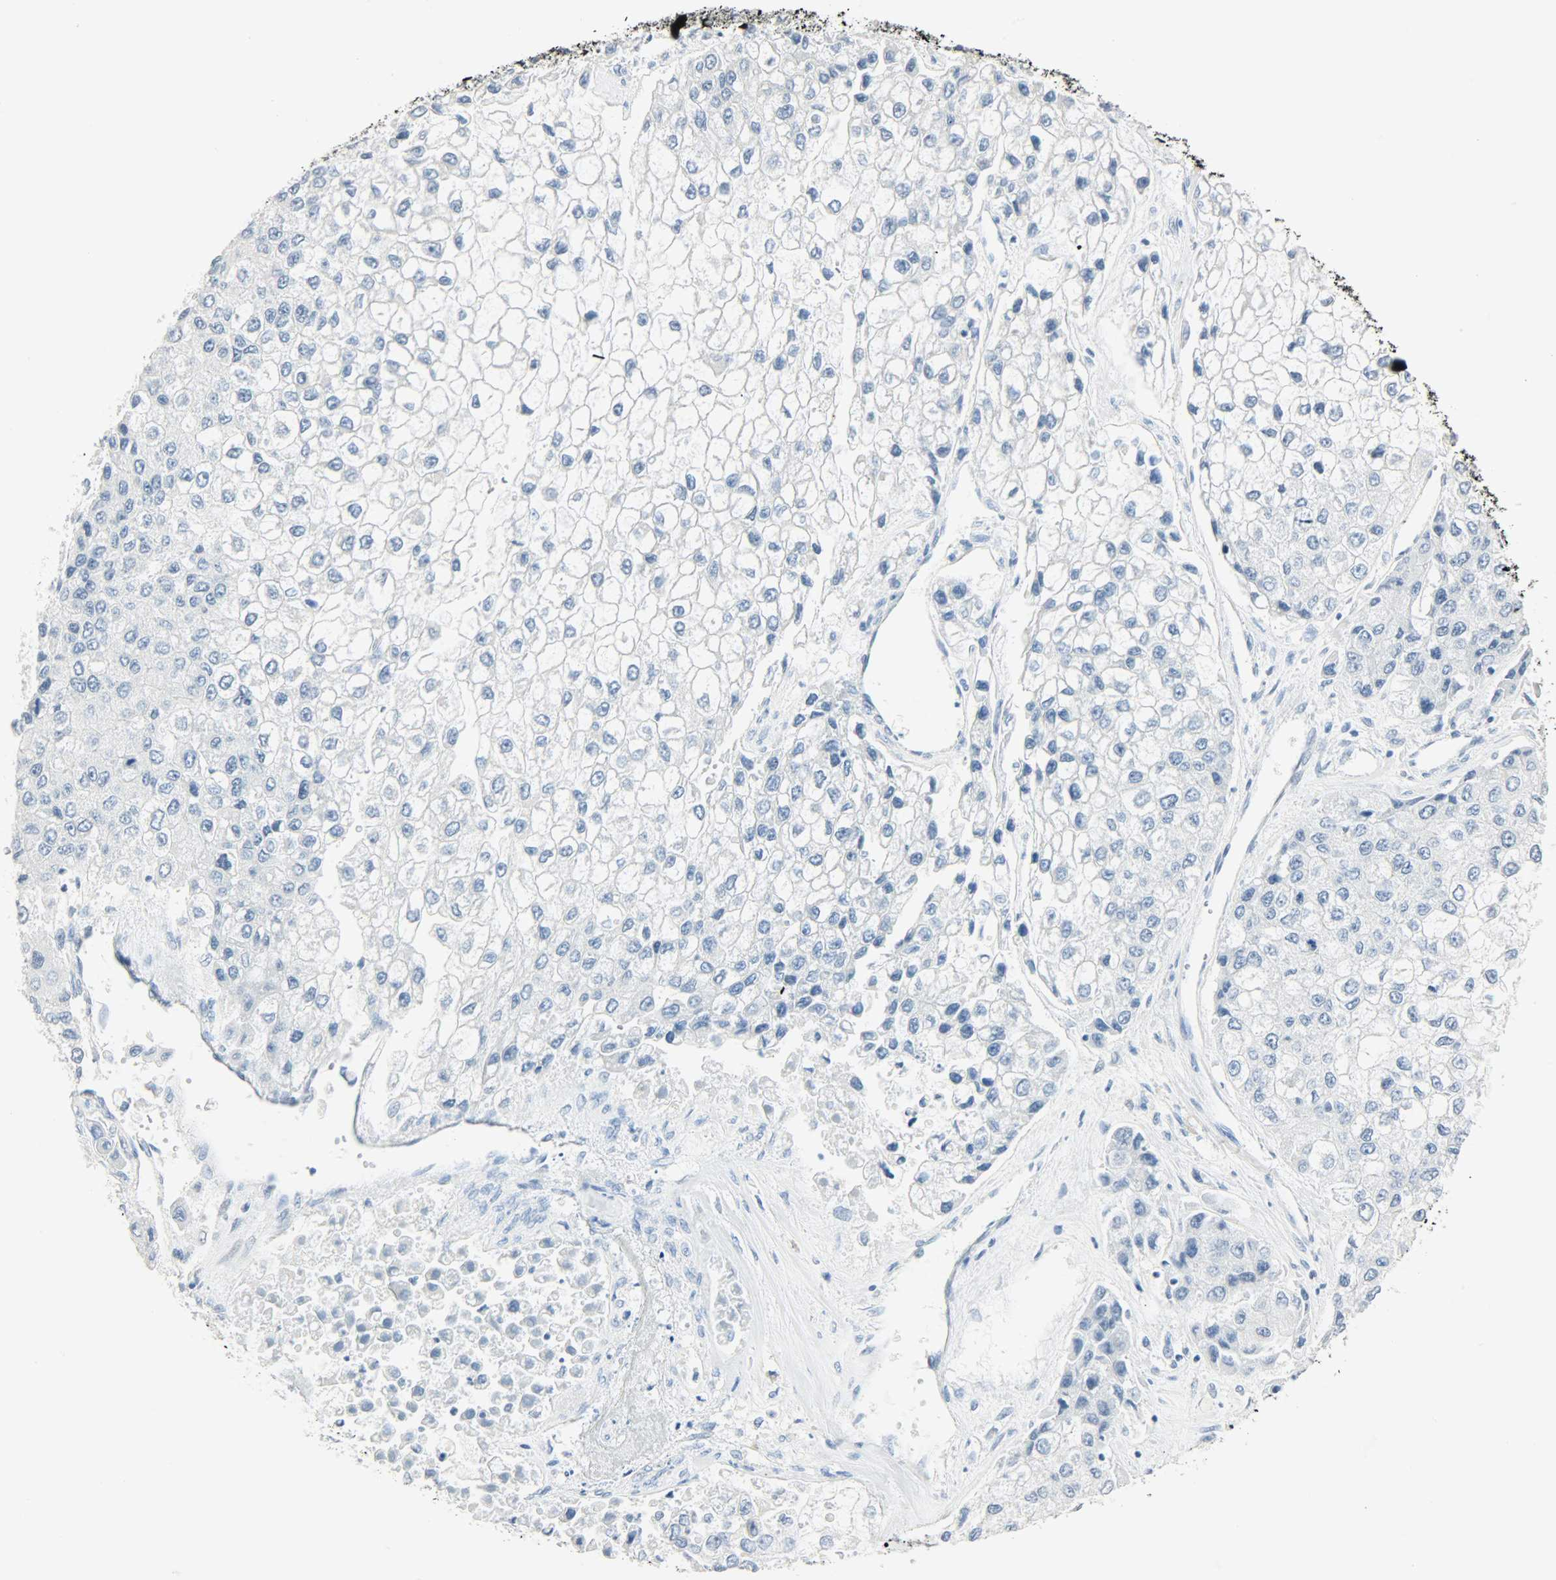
{"staining": {"intensity": "negative", "quantity": "none", "location": "none"}, "tissue": "liver cancer", "cell_type": "Tumor cells", "image_type": "cancer", "snomed": [{"axis": "morphology", "description": "Carcinoma, Hepatocellular, NOS"}, {"axis": "topography", "description": "Liver"}], "caption": "Tumor cells are negative for protein expression in human liver cancer. (Immunohistochemistry, brightfield microscopy, high magnification).", "gene": "HELLS", "patient": {"sex": "female", "age": 66}}